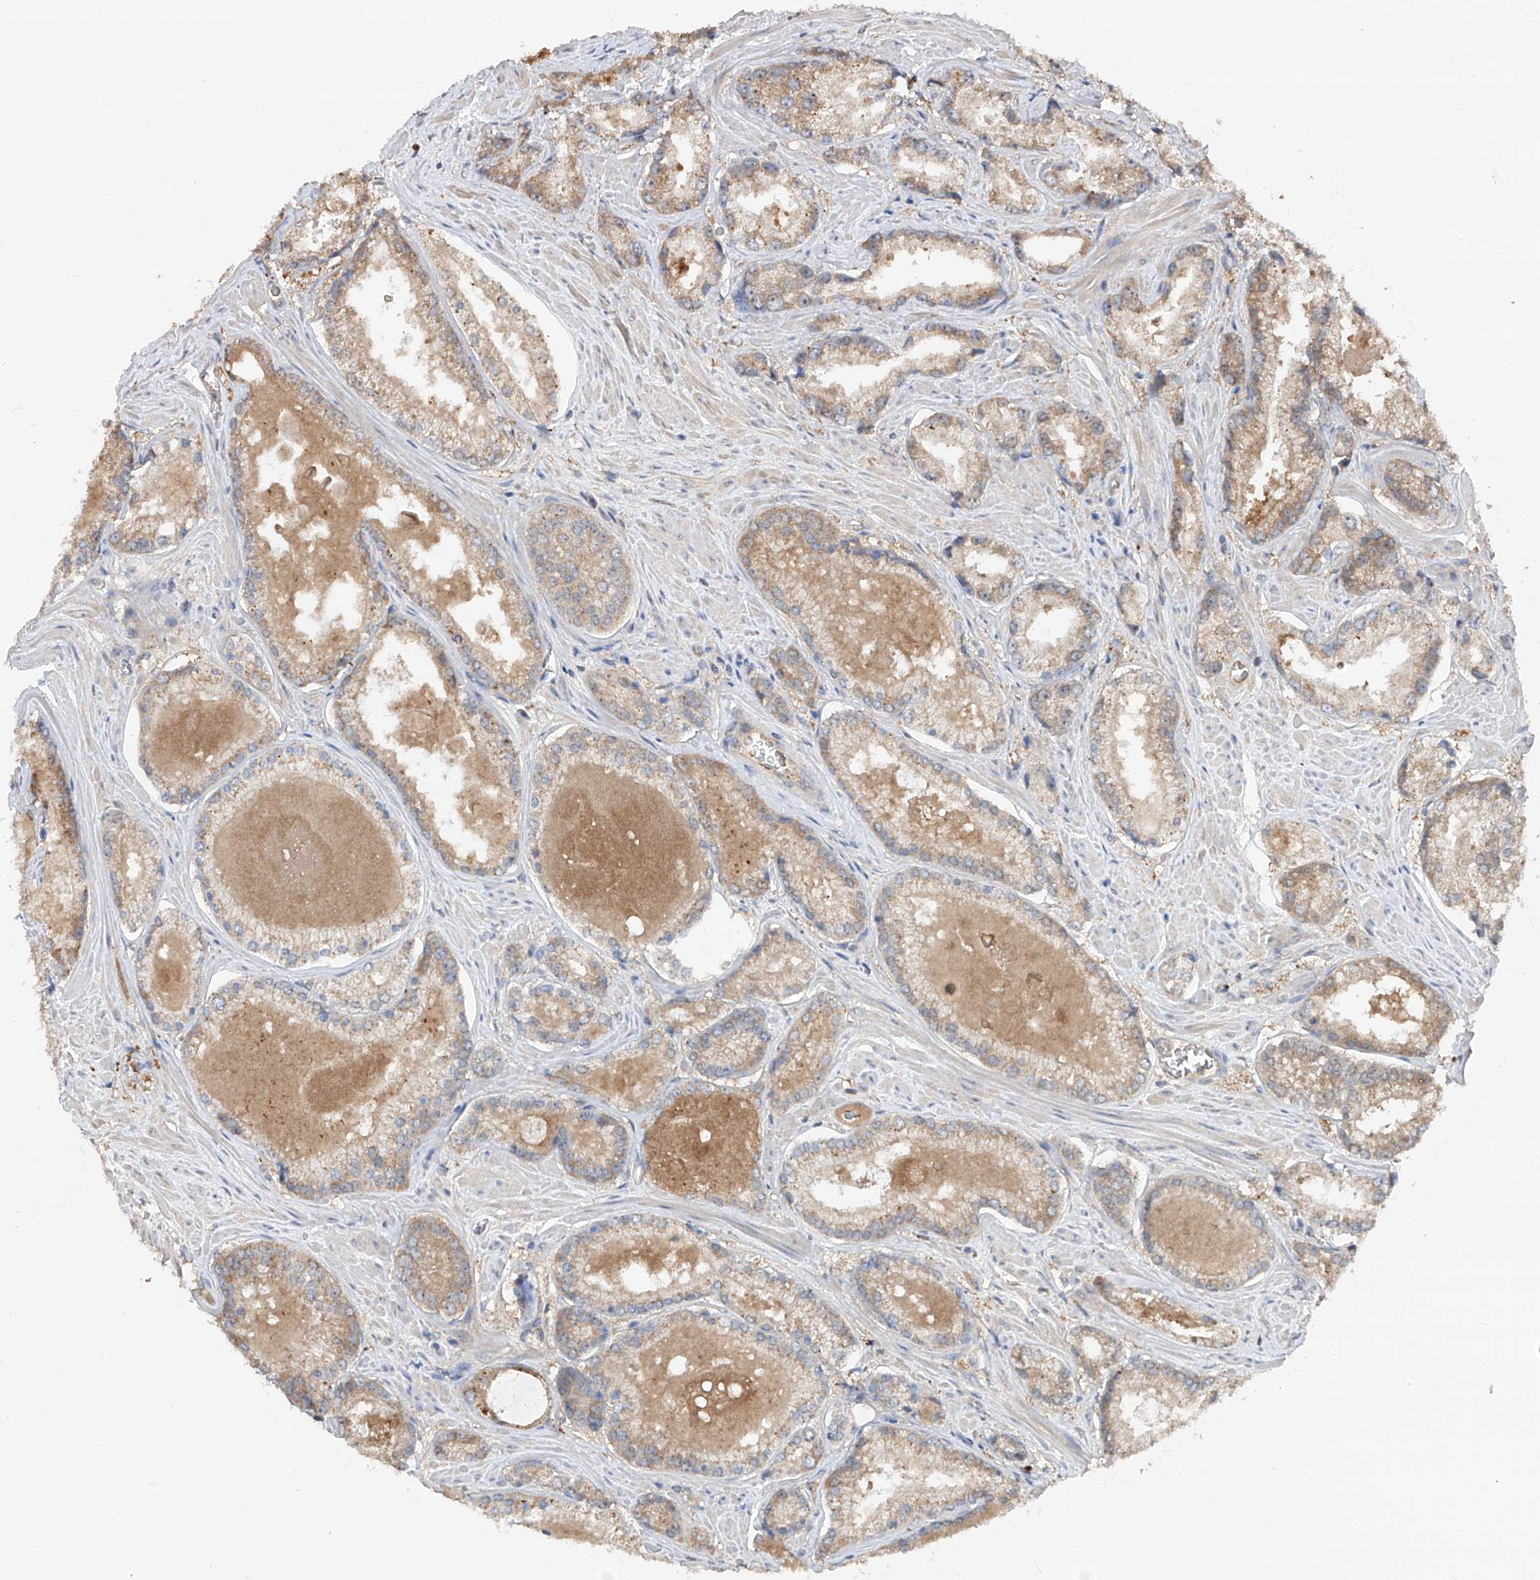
{"staining": {"intensity": "weak", "quantity": ">75%", "location": "cytoplasmic/membranous"}, "tissue": "prostate cancer", "cell_type": "Tumor cells", "image_type": "cancer", "snomed": [{"axis": "morphology", "description": "Adenocarcinoma, Low grade"}, {"axis": "topography", "description": "Prostate"}], "caption": "An immunohistochemistry micrograph of tumor tissue is shown. Protein staining in brown shows weak cytoplasmic/membranous positivity in prostate low-grade adenocarcinoma within tumor cells.", "gene": "EDN1", "patient": {"sex": "male", "age": 54}}